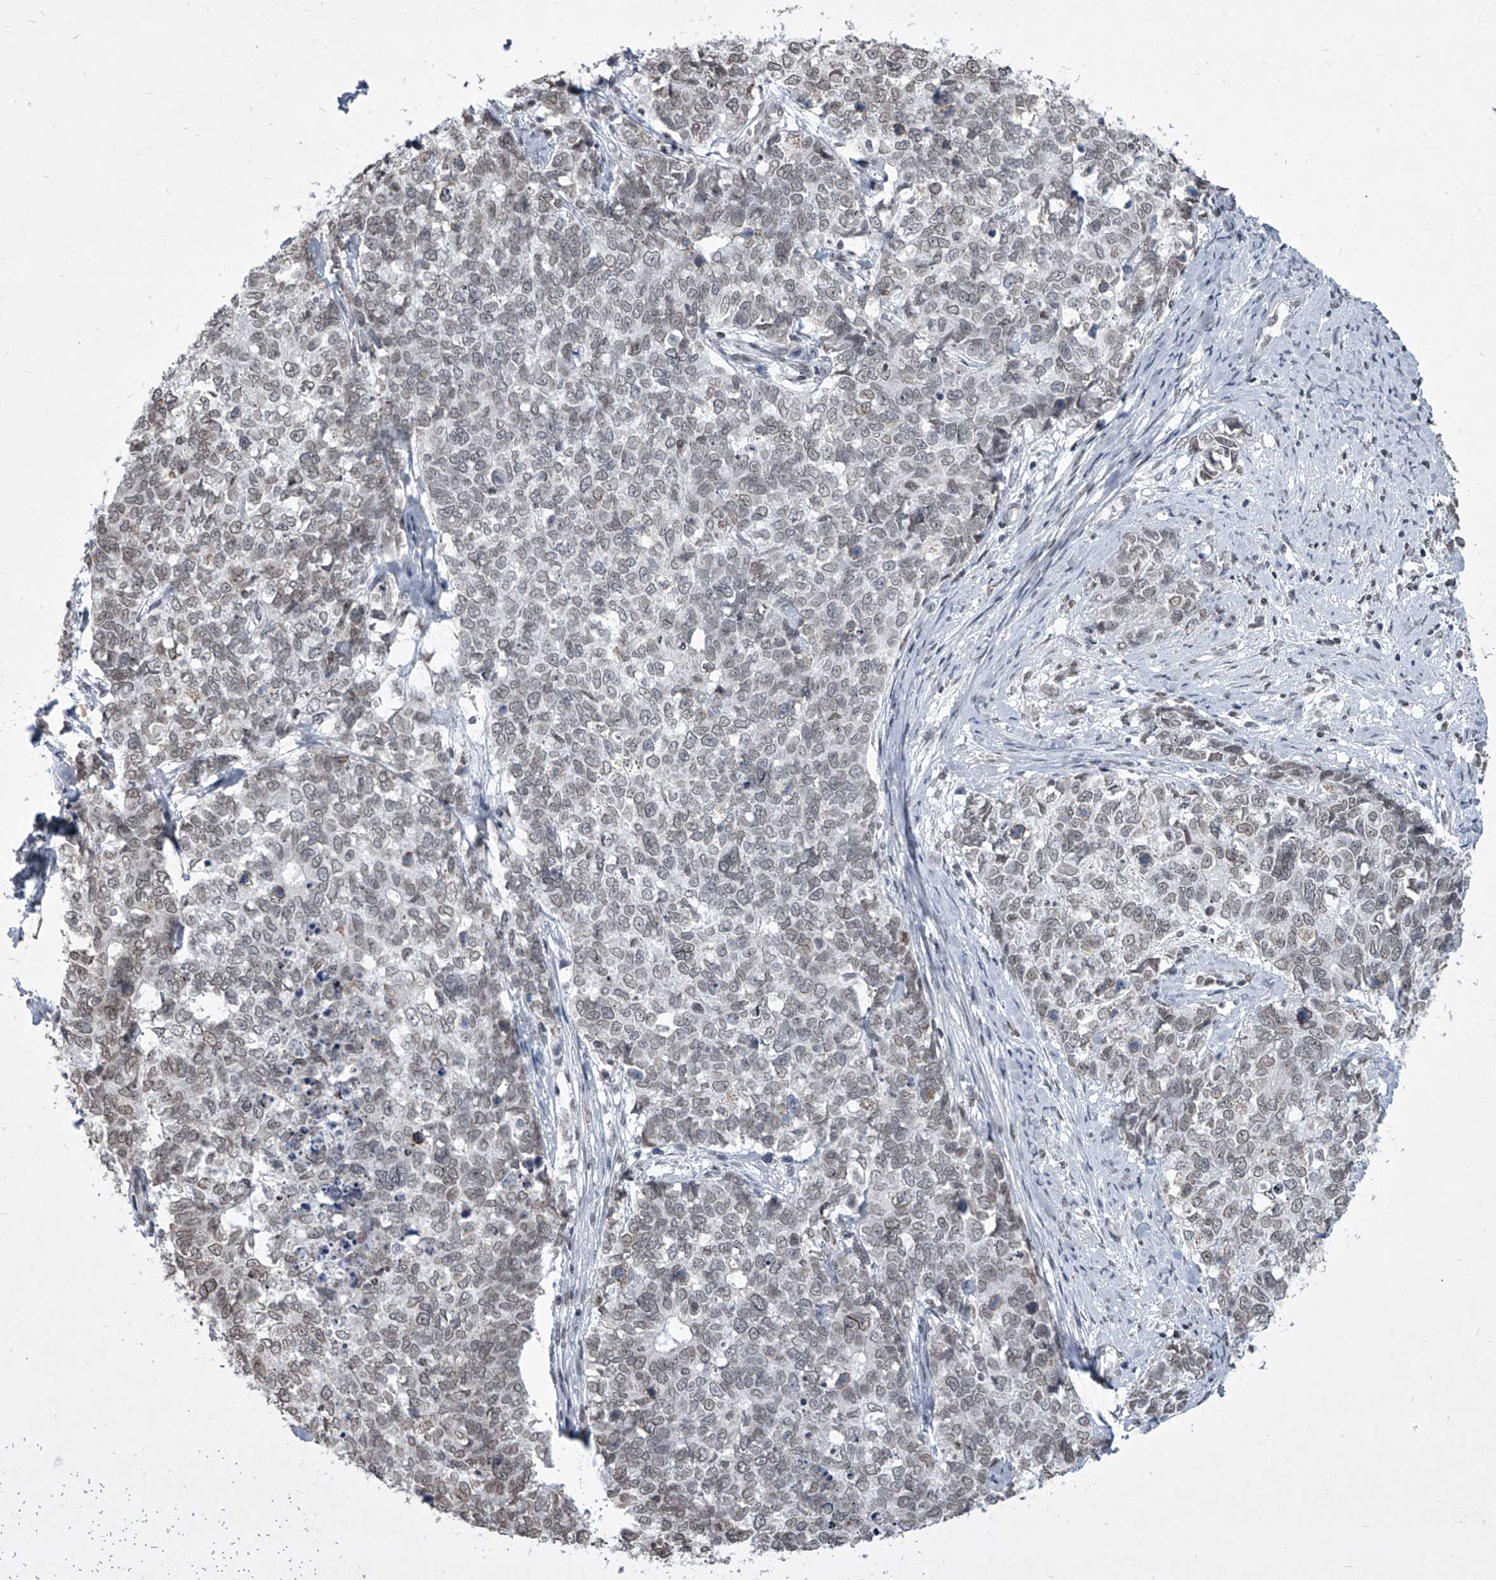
{"staining": {"intensity": "weak", "quantity": "<25%", "location": "nuclear"}, "tissue": "cervical cancer", "cell_type": "Tumor cells", "image_type": "cancer", "snomed": [{"axis": "morphology", "description": "Squamous cell carcinoma, NOS"}, {"axis": "topography", "description": "Cervix"}], "caption": "Immunohistochemistry of human cervical squamous cell carcinoma displays no staining in tumor cells. (DAB immunohistochemistry with hematoxylin counter stain).", "gene": "PPIL4", "patient": {"sex": "female", "age": 63}}